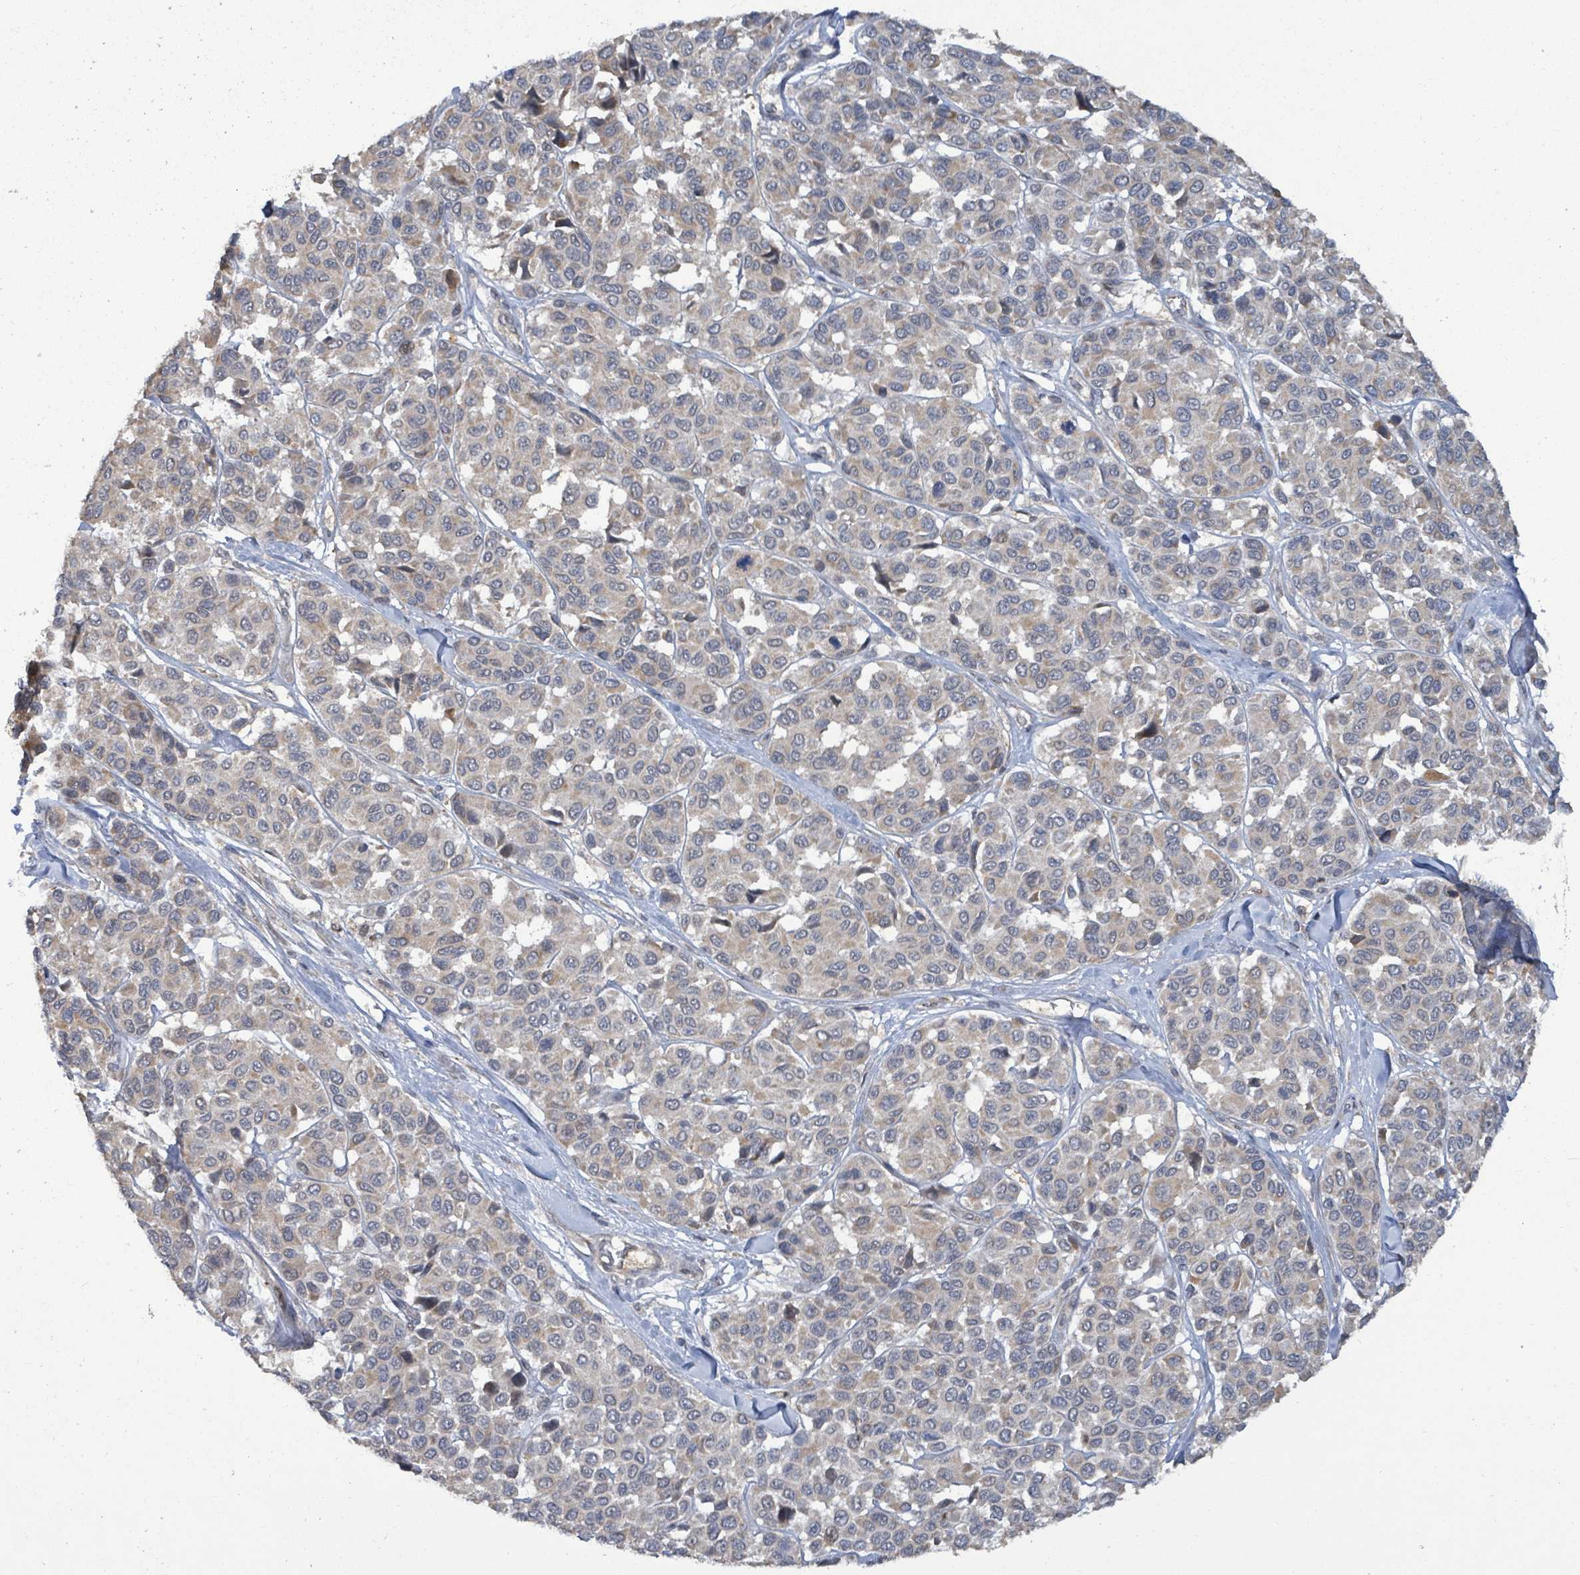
{"staining": {"intensity": "weak", "quantity": "25%-75%", "location": "cytoplasmic/membranous"}, "tissue": "melanoma", "cell_type": "Tumor cells", "image_type": "cancer", "snomed": [{"axis": "morphology", "description": "Malignant melanoma, NOS"}, {"axis": "topography", "description": "Skin"}], "caption": "A micrograph of human malignant melanoma stained for a protein exhibits weak cytoplasmic/membranous brown staining in tumor cells.", "gene": "COQ6", "patient": {"sex": "female", "age": 66}}